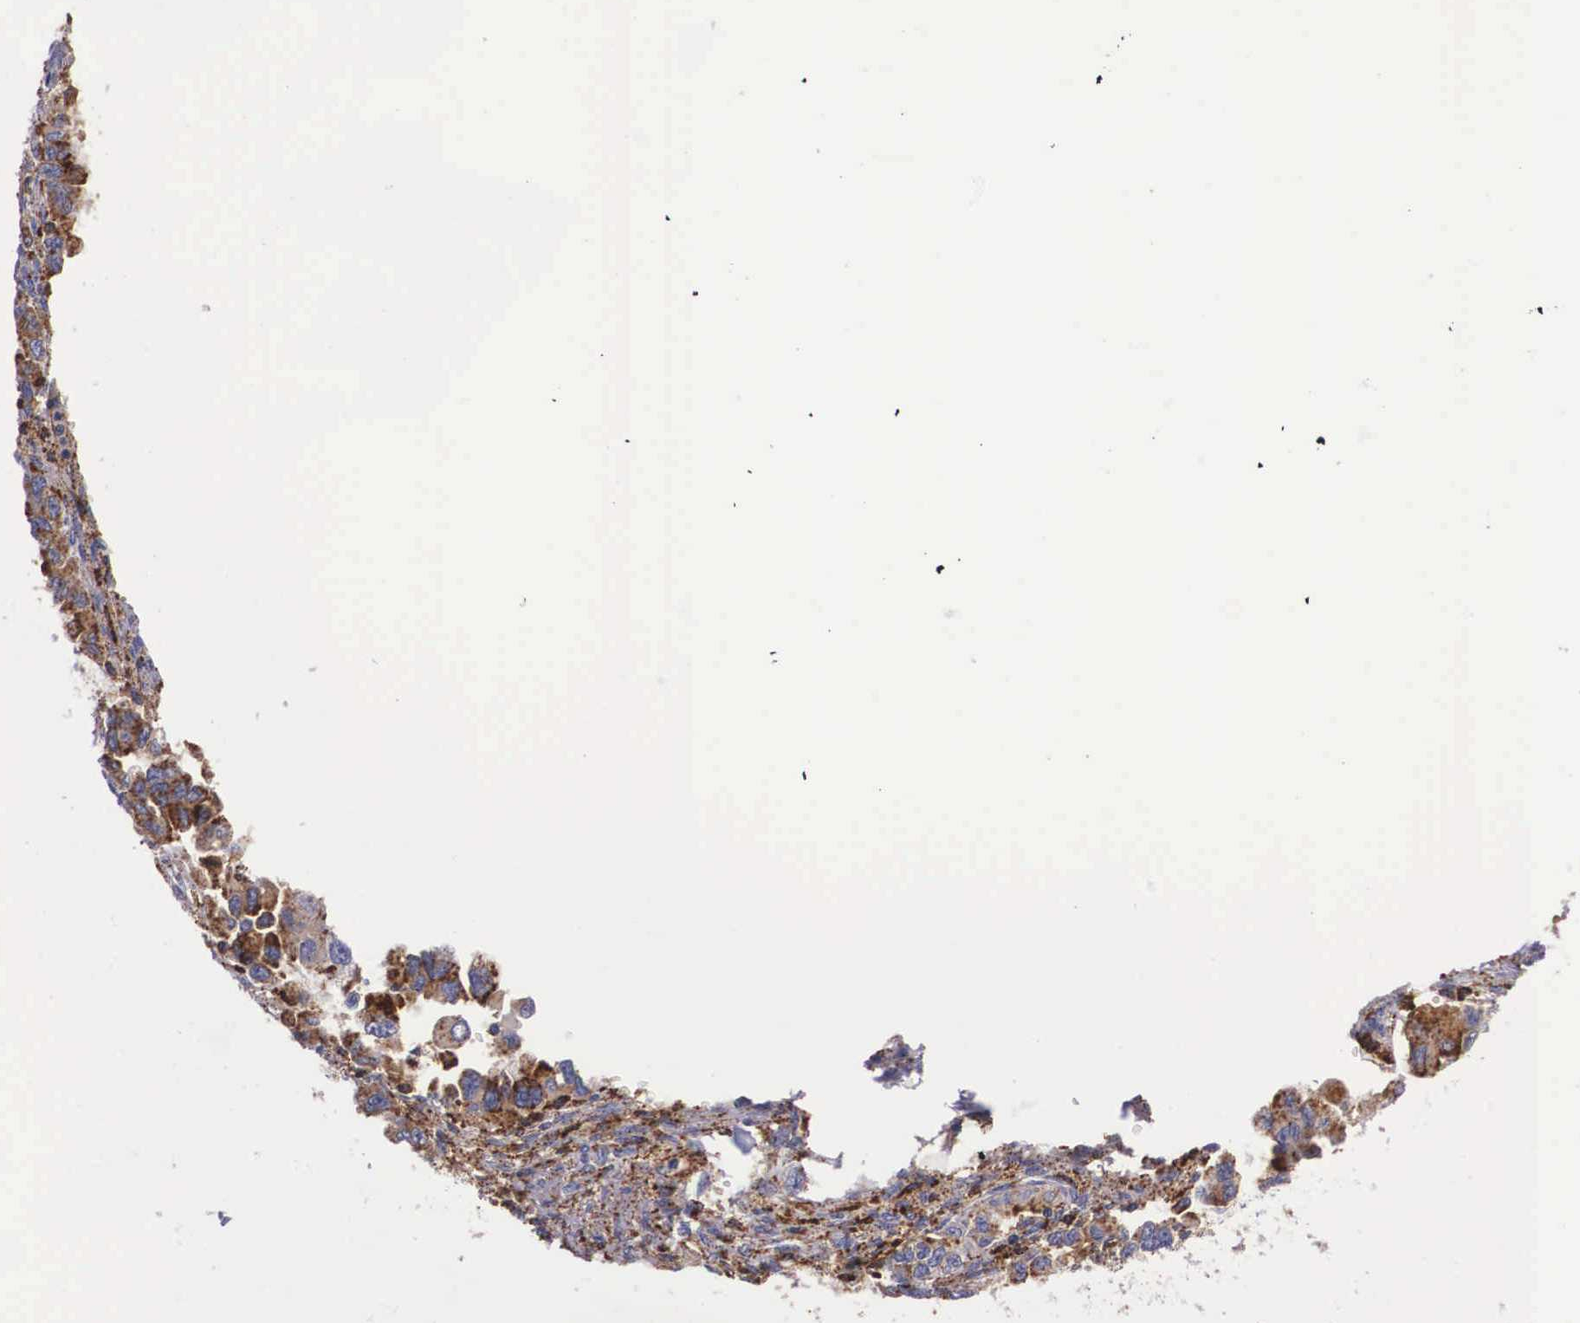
{"staining": {"intensity": "strong", "quantity": ">75%", "location": "cytoplasmic/membranous"}, "tissue": "ovarian cancer", "cell_type": "Tumor cells", "image_type": "cancer", "snomed": [{"axis": "morphology", "description": "Cystadenocarcinoma, serous, NOS"}, {"axis": "topography", "description": "Ovary"}], "caption": "Immunohistochemistry of ovarian cancer (serous cystadenocarcinoma) demonstrates high levels of strong cytoplasmic/membranous expression in about >75% of tumor cells.", "gene": "NAGA", "patient": {"sex": "female", "age": 84}}